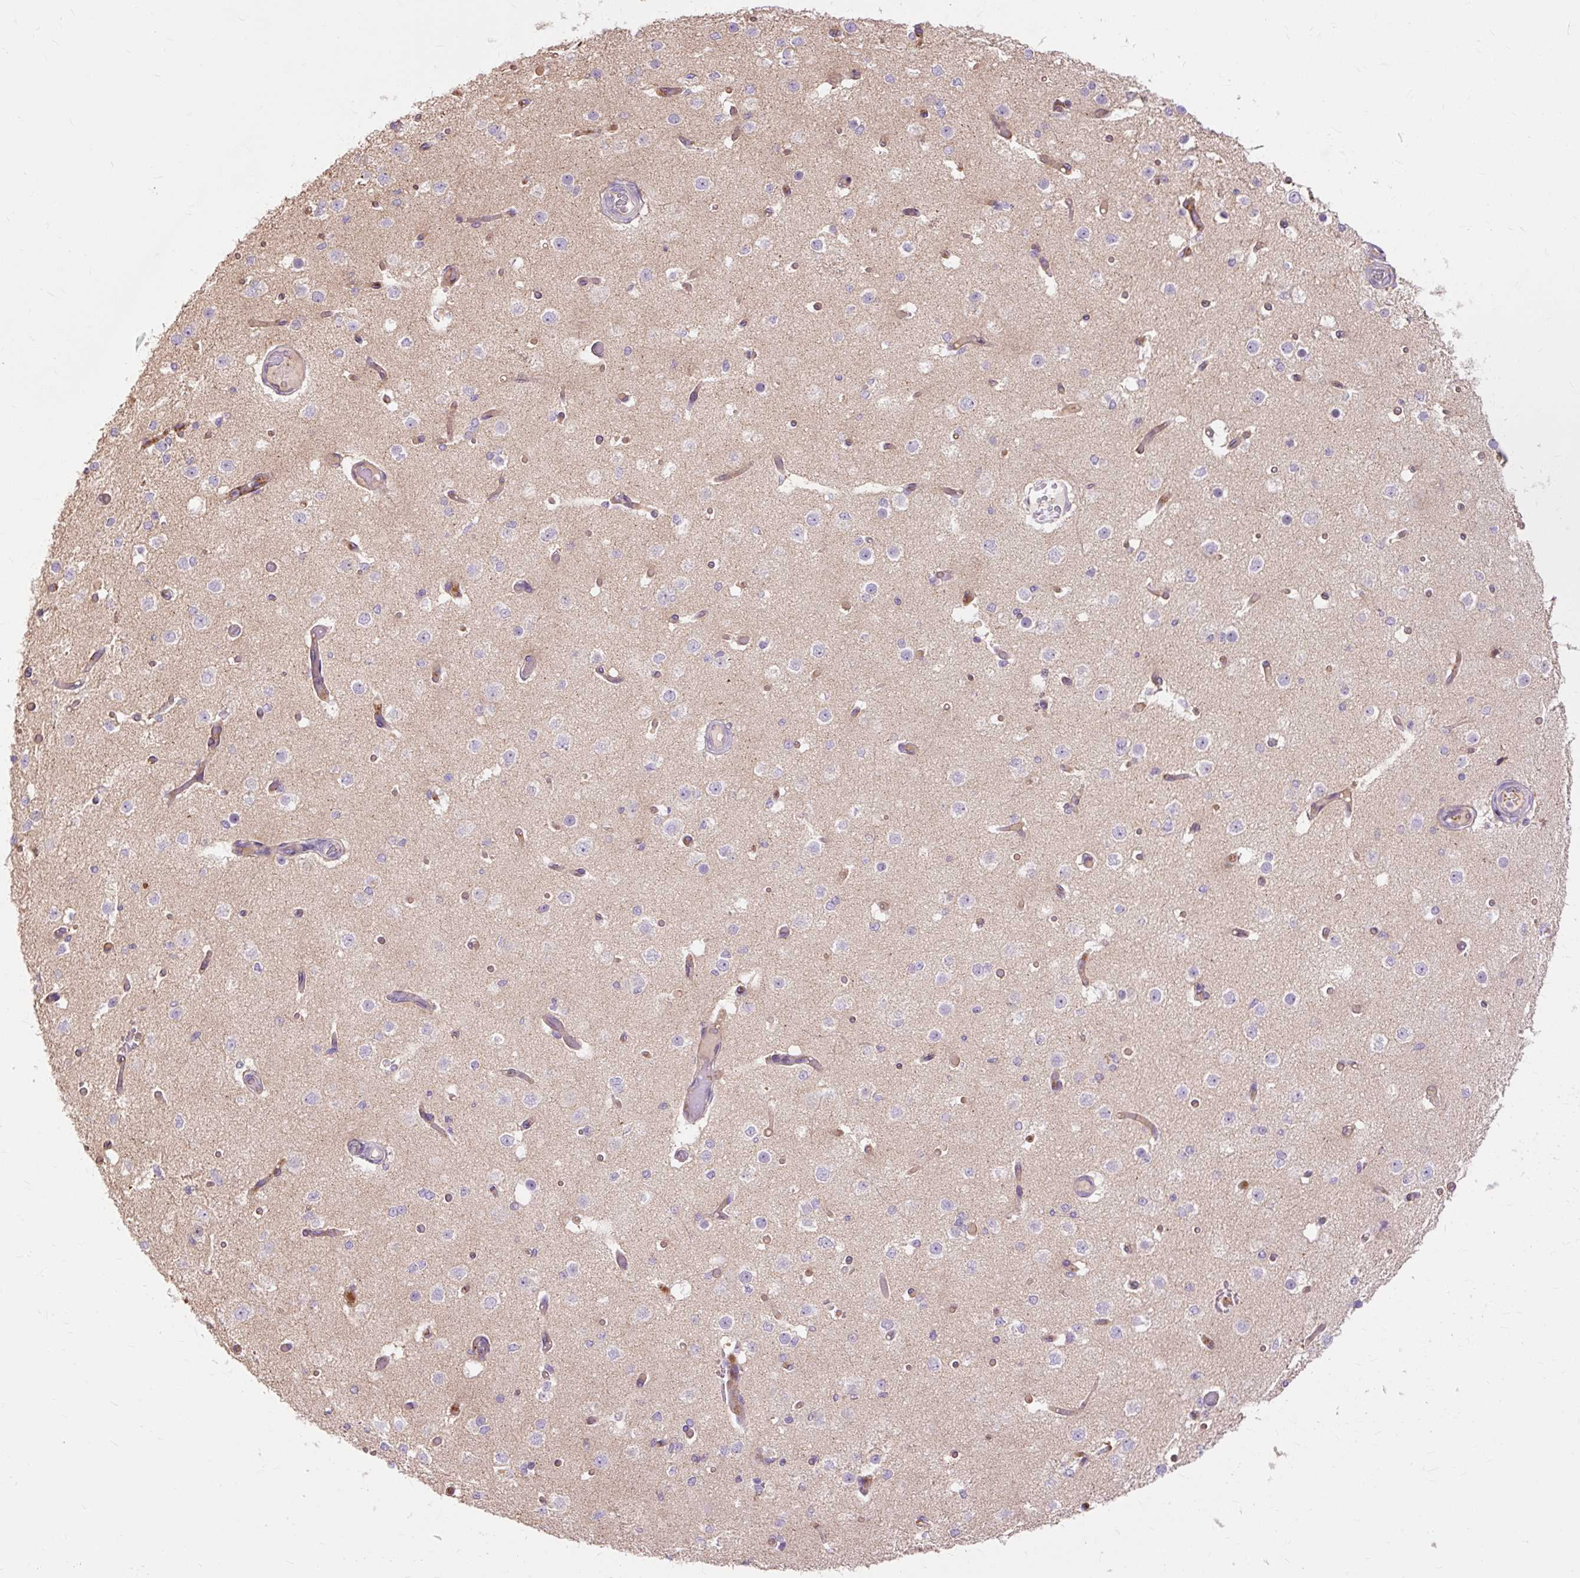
{"staining": {"intensity": "moderate", "quantity": "25%-75%", "location": "cytoplasmic/membranous"}, "tissue": "cerebral cortex", "cell_type": "Endothelial cells", "image_type": "normal", "snomed": [{"axis": "morphology", "description": "Normal tissue, NOS"}, {"axis": "morphology", "description": "Inflammation, NOS"}, {"axis": "topography", "description": "Cerebral cortex"}], "caption": "Immunohistochemical staining of unremarkable cerebral cortex demonstrates 25%-75% levels of moderate cytoplasmic/membranous protein expression in about 25%-75% of endothelial cells. The staining was performed using DAB to visualize the protein expression in brown, while the nuclei were stained in blue with hematoxylin (Magnification: 20x).", "gene": "PDZD2", "patient": {"sex": "male", "age": 6}}